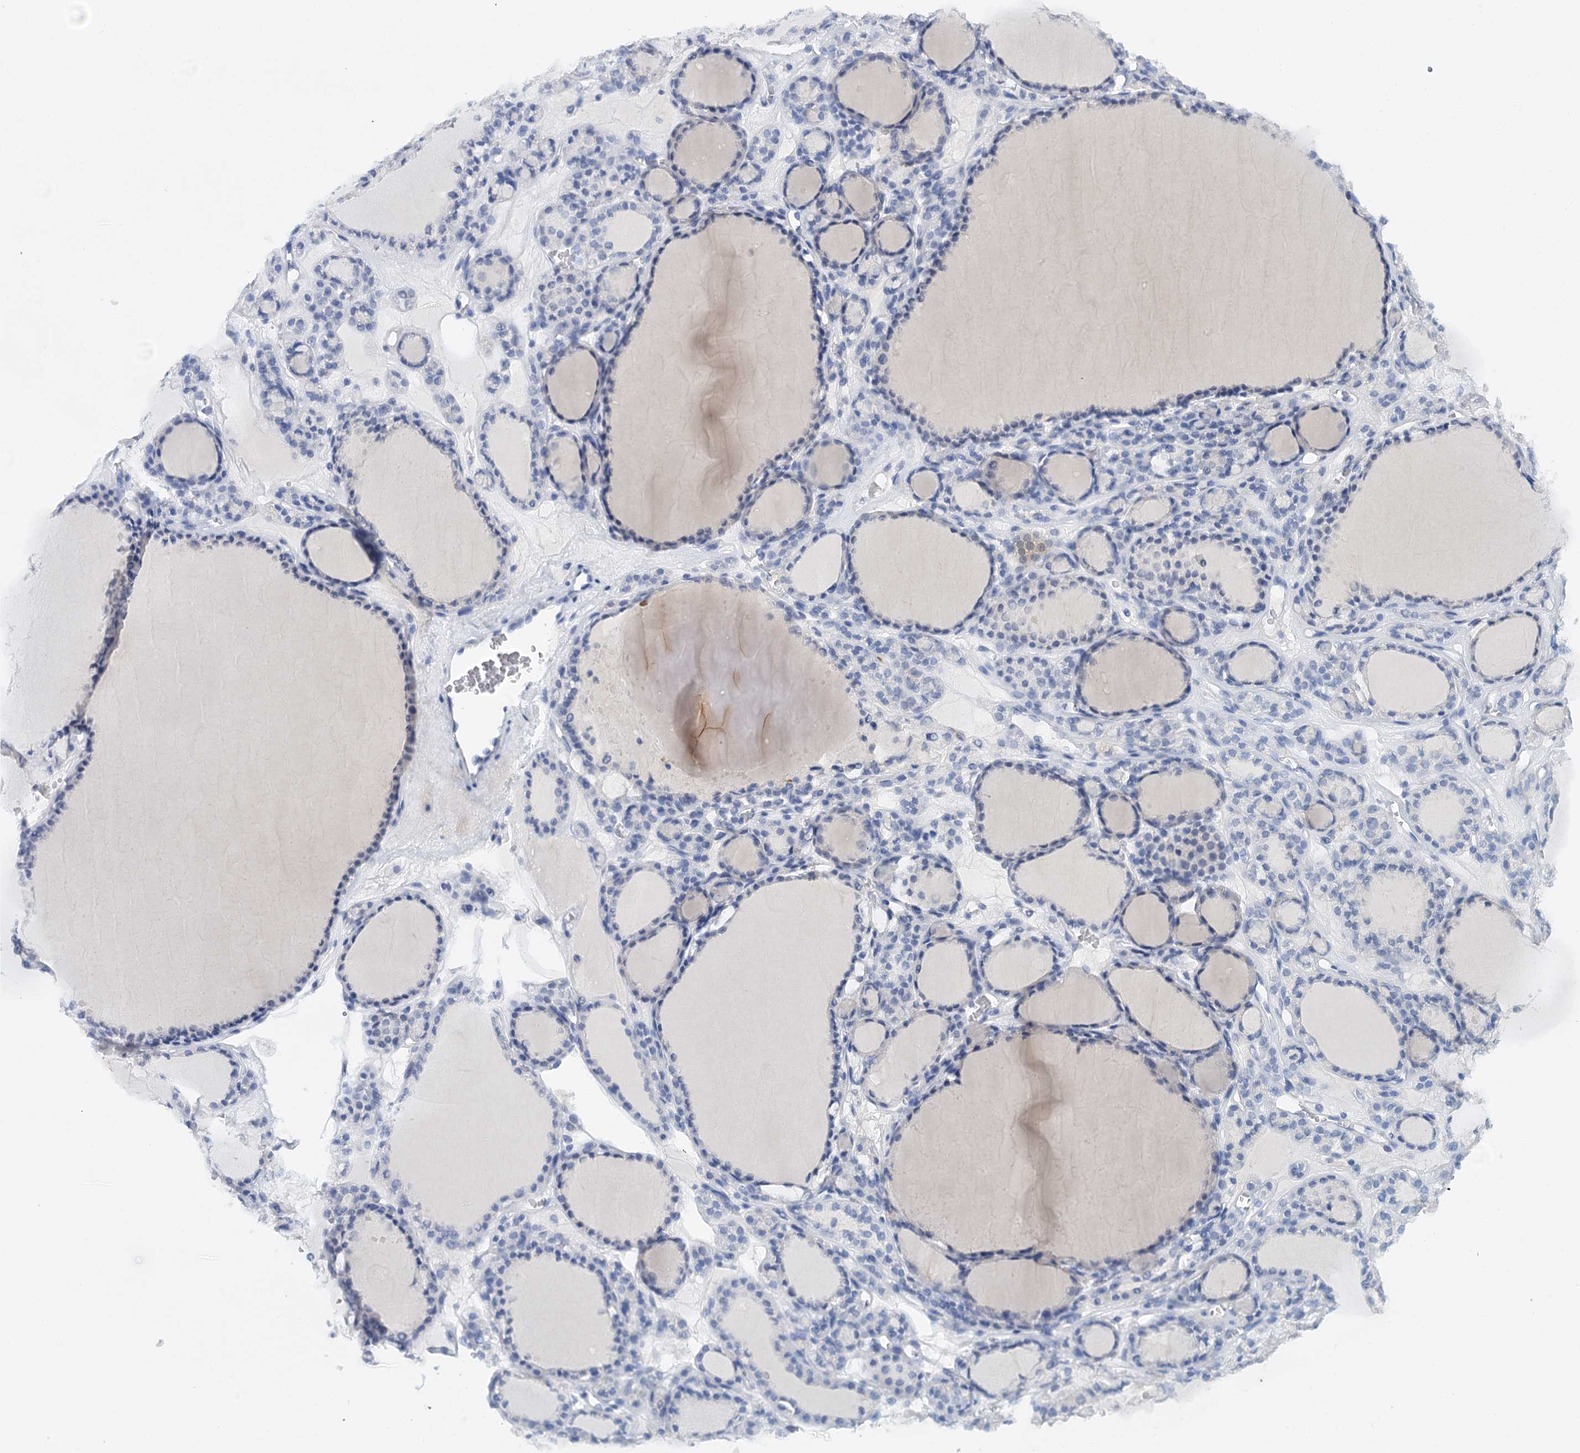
{"staining": {"intensity": "negative", "quantity": "none", "location": "none"}, "tissue": "thyroid gland", "cell_type": "Glandular cells", "image_type": "normal", "snomed": [{"axis": "morphology", "description": "Normal tissue, NOS"}, {"axis": "topography", "description": "Thyroid gland"}], "caption": "This is an immunohistochemistry (IHC) micrograph of normal human thyroid gland. There is no positivity in glandular cells.", "gene": "CEACAM8", "patient": {"sex": "female", "age": 28}}